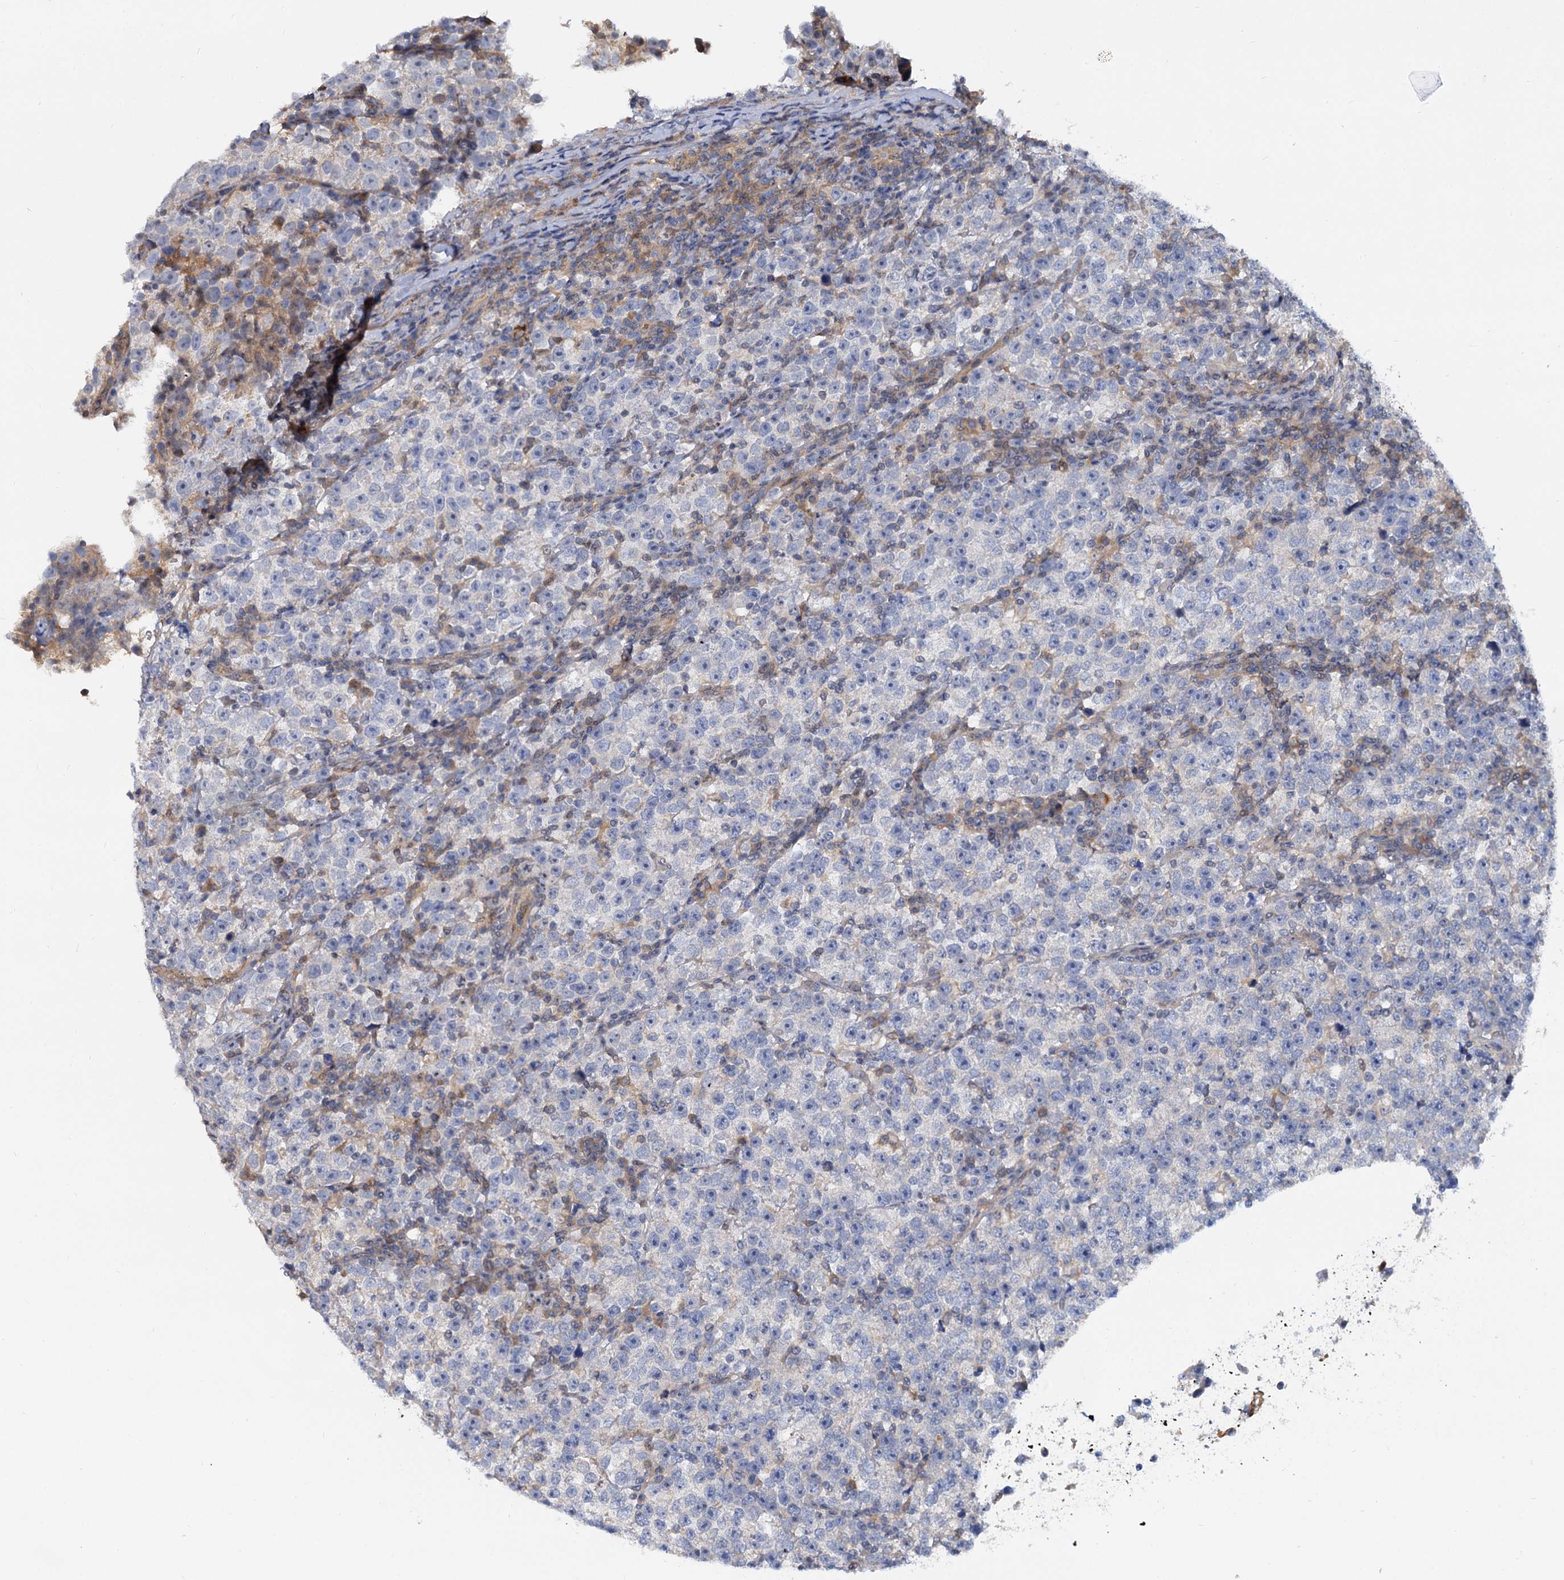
{"staining": {"intensity": "negative", "quantity": "none", "location": "none"}, "tissue": "testis cancer", "cell_type": "Tumor cells", "image_type": "cancer", "snomed": [{"axis": "morphology", "description": "Normal tissue, NOS"}, {"axis": "morphology", "description": "Seminoma, NOS"}, {"axis": "topography", "description": "Testis"}], "caption": "Histopathology image shows no significant protein positivity in tumor cells of testis cancer.", "gene": "SNX15", "patient": {"sex": "male", "age": 43}}